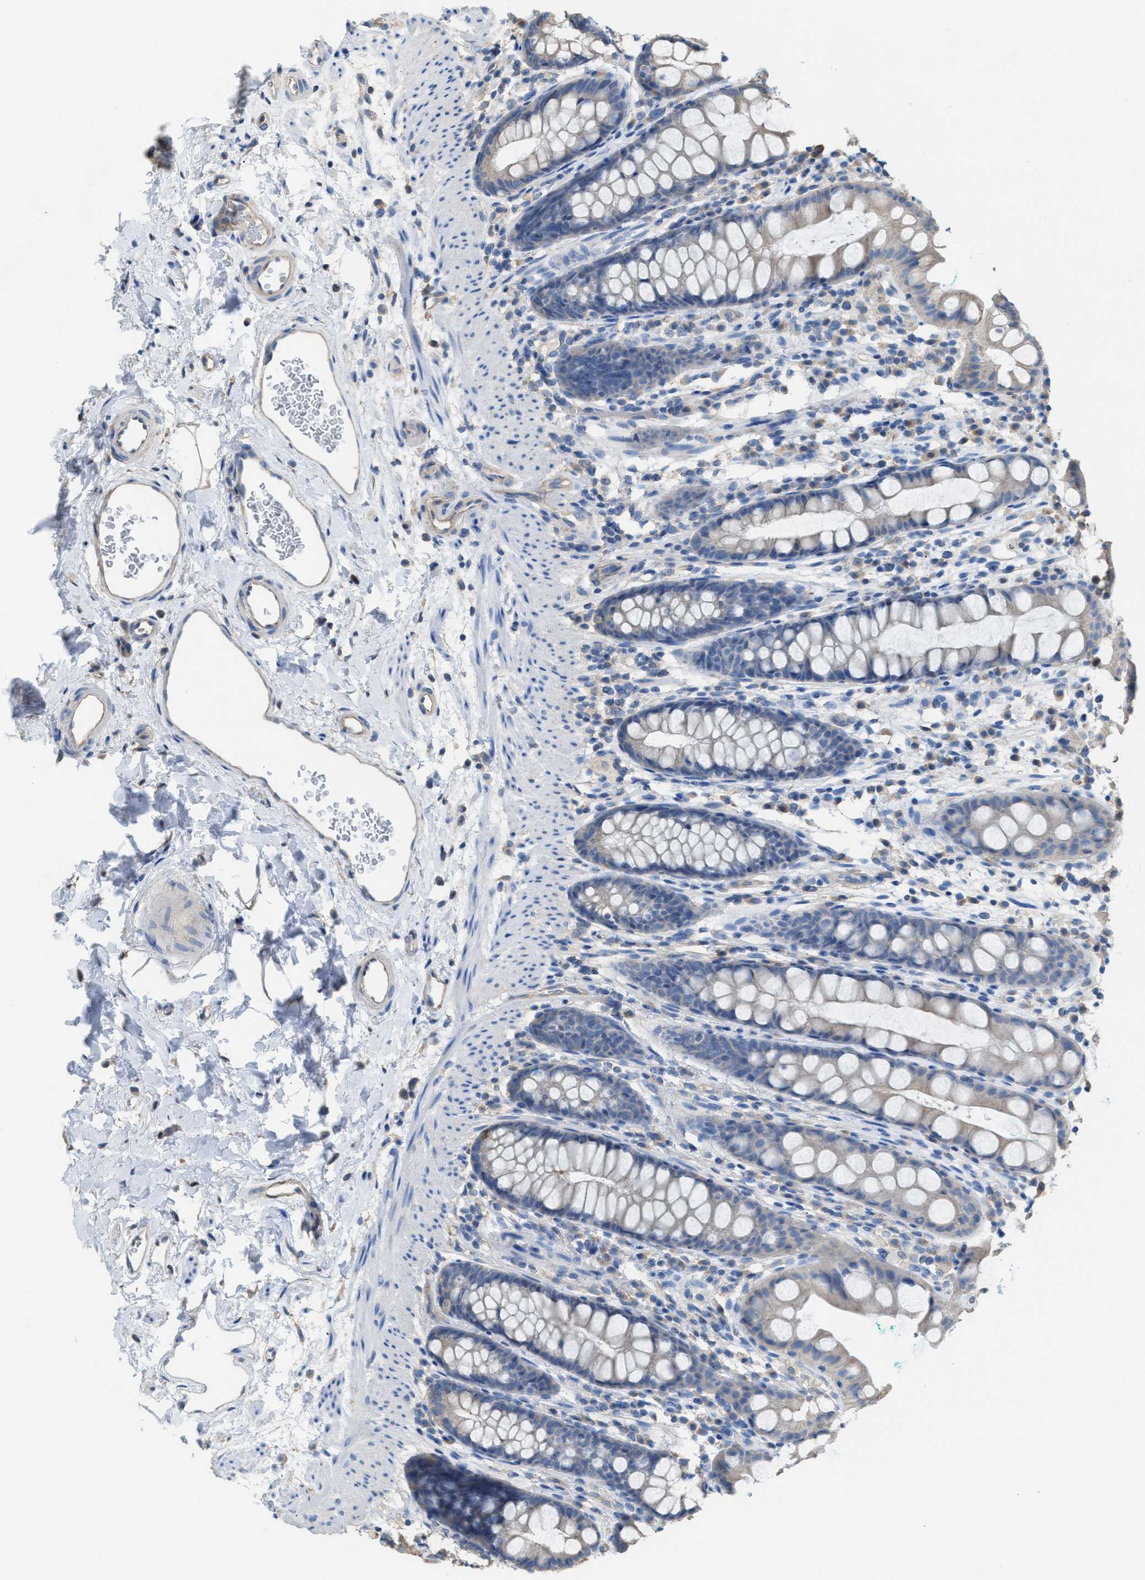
{"staining": {"intensity": "negative", "quantity": "none", "location": "none"}, "tissue": "rectum", "cell_type": "Glandular cells", "image_type": "normal", "snomed": [{"axis": "morphology", "description": "Normal tissue, NOS"}, {"axis": "topography", "description": "Rectum"}], "caption": "The photomicrograph shows no staining of glandular cells in unremarkable rectum.", "gene": "NQO2", "patient": {"sex": "female", "age": 65}}